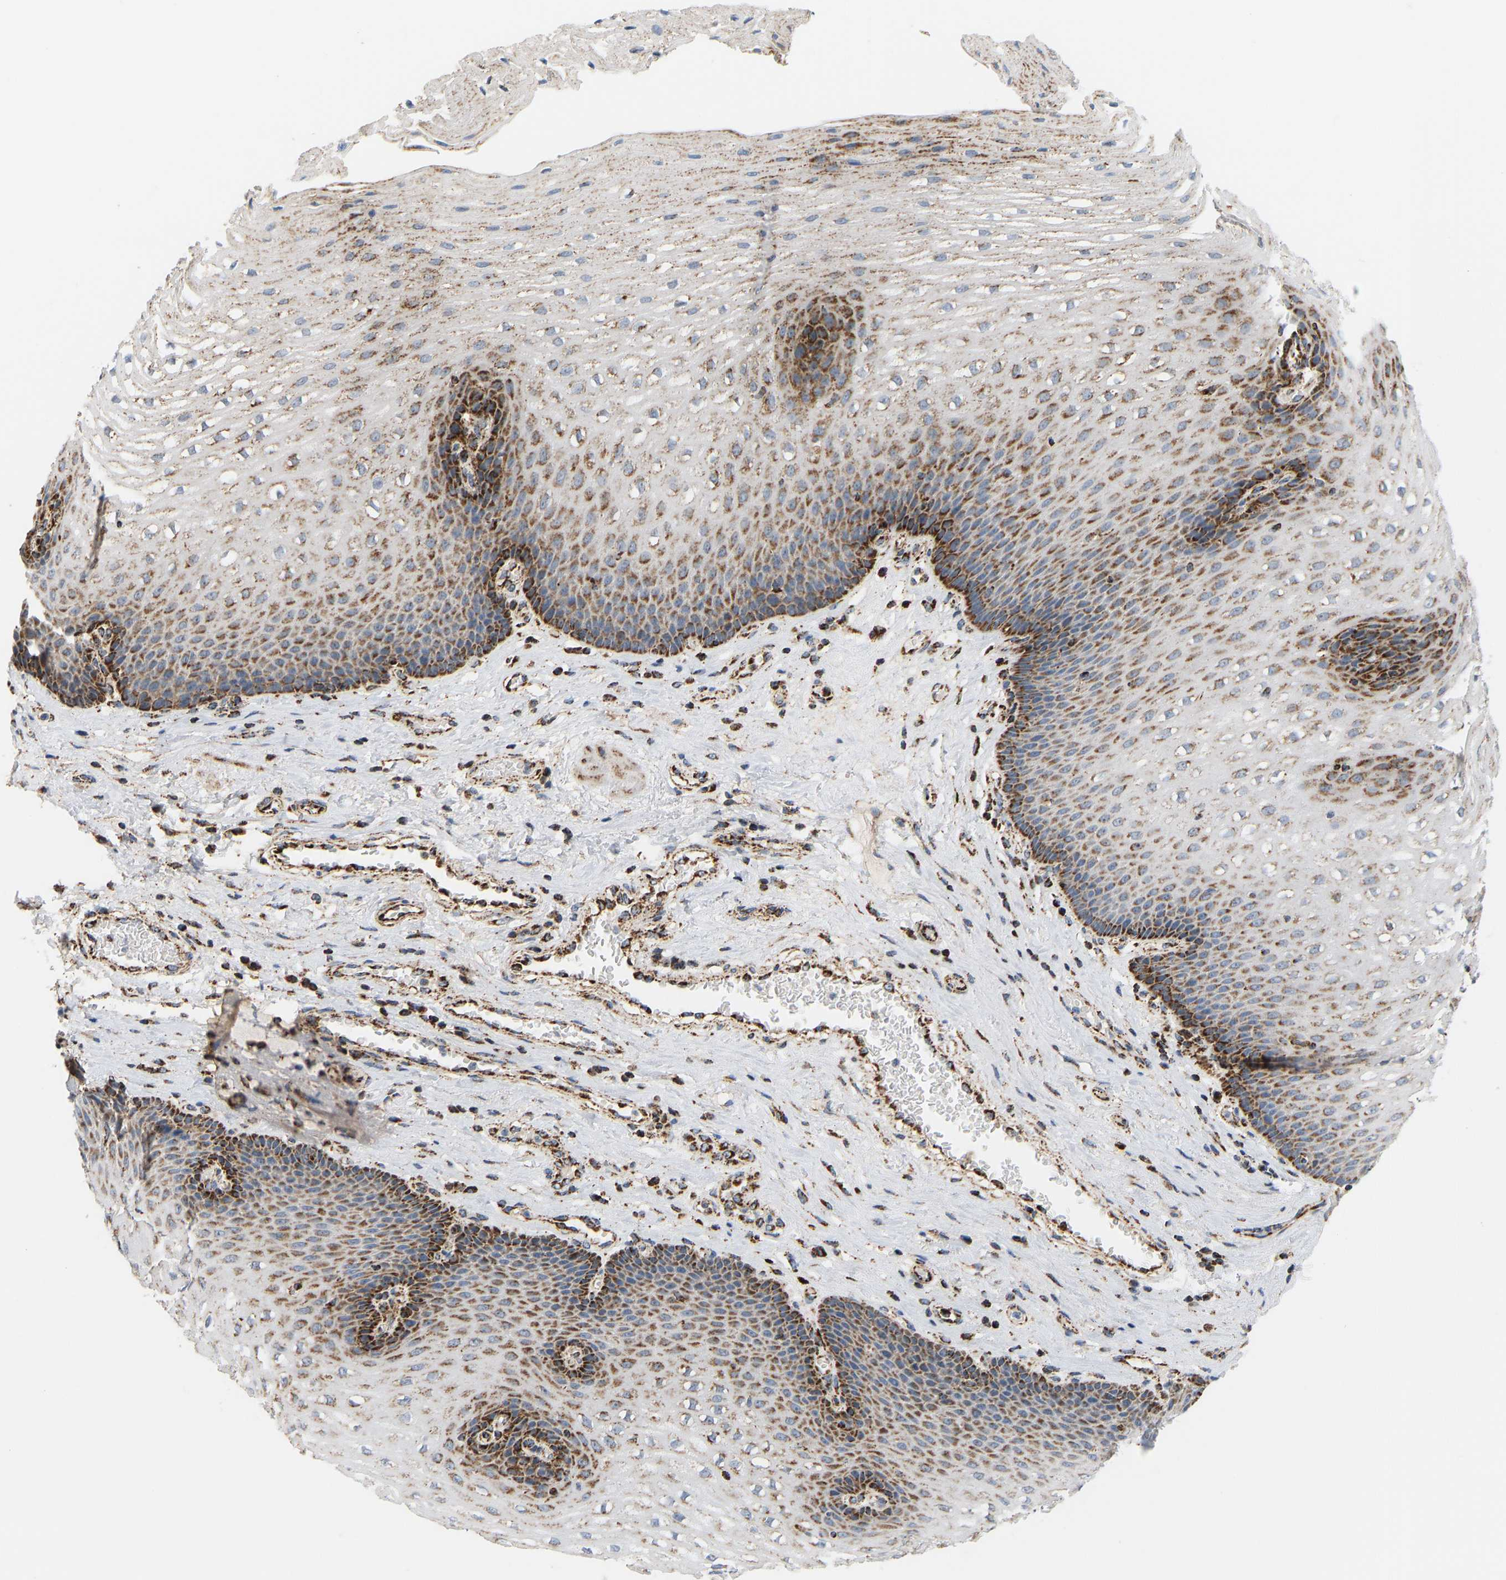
{"staining": {"intensity": "strong", "quantity": "25%-75%", "location": "cytoplasmic/membranous"}, "tissue": "esophagus", "cell_type": "Squamous epithelial cells", "image_type": "normal", "snomed": [{"axis": "morphology", "description": "Normal tissue, NOS"}, {"axis": "topography", "description": "Esophagus"}], "caption": "A photomicrograph showing strong cytoplasmic/membranous positivity in about 25%-75% of squamous epithelial cells in unremarkable esophagus, as visualized by brown immunohistochemical staining.", "gene": "GPSM2", "patient": {"sex": "male", "age": 48}}